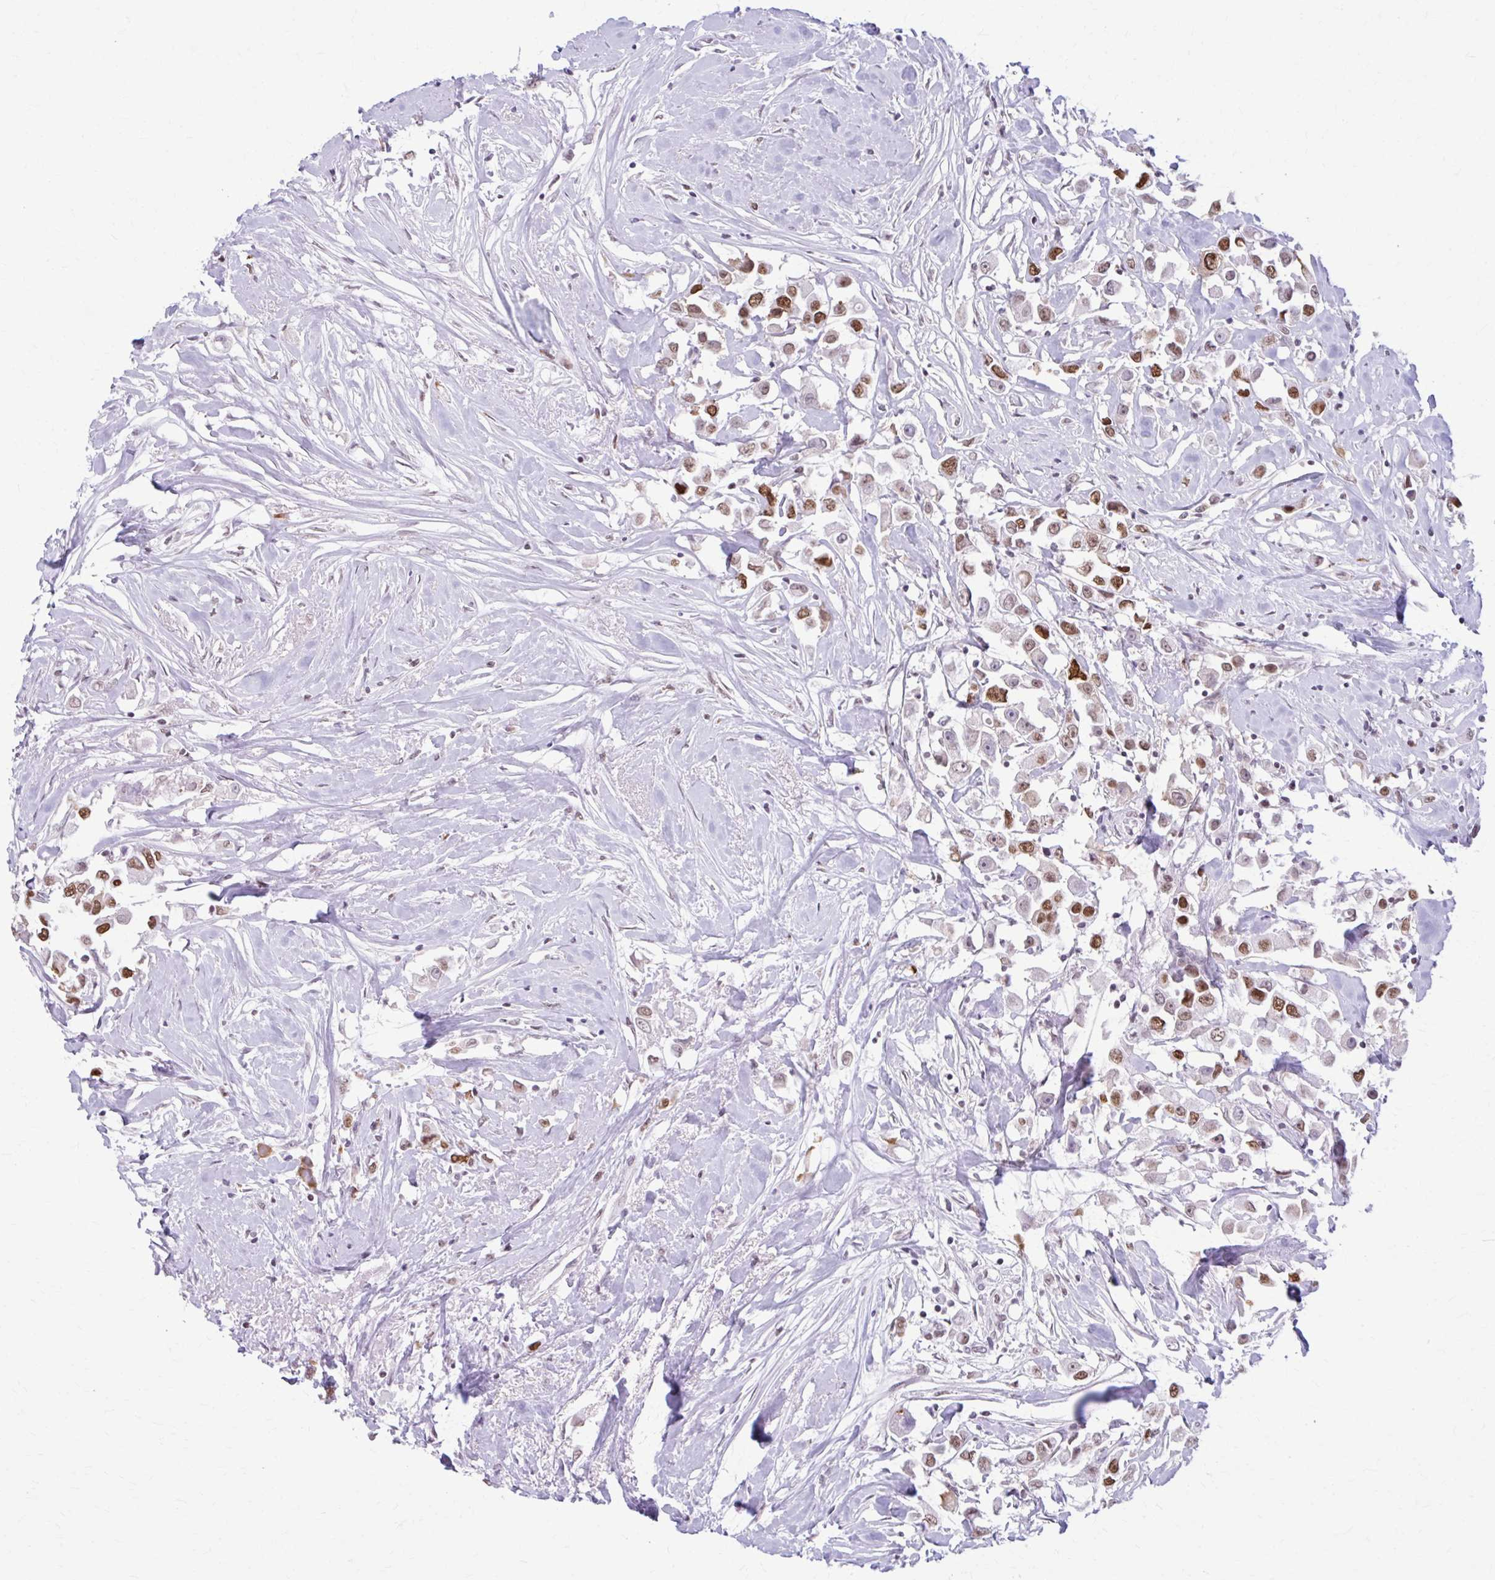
{"staining": {"intensity": "moderate", "quantity": ">75%", "location": "nuclear"}, "tissue": "breast cancer", "cell_type": "Tumor cells", "image_type": "cancer", "snomed": [{"axis": "morphology", "description": "Duct carcinoma"}, {"axis": "topography", "description": "Breast"}], "caption": "Immunohistochemistry of breast cancer exhibits medium levels of moderate nuclear staining in approximately >75% of tumor cells. Nuclei are stained in blue.", "gene": "PABIR1", "patient": {"sex": "female", "age": 61}}